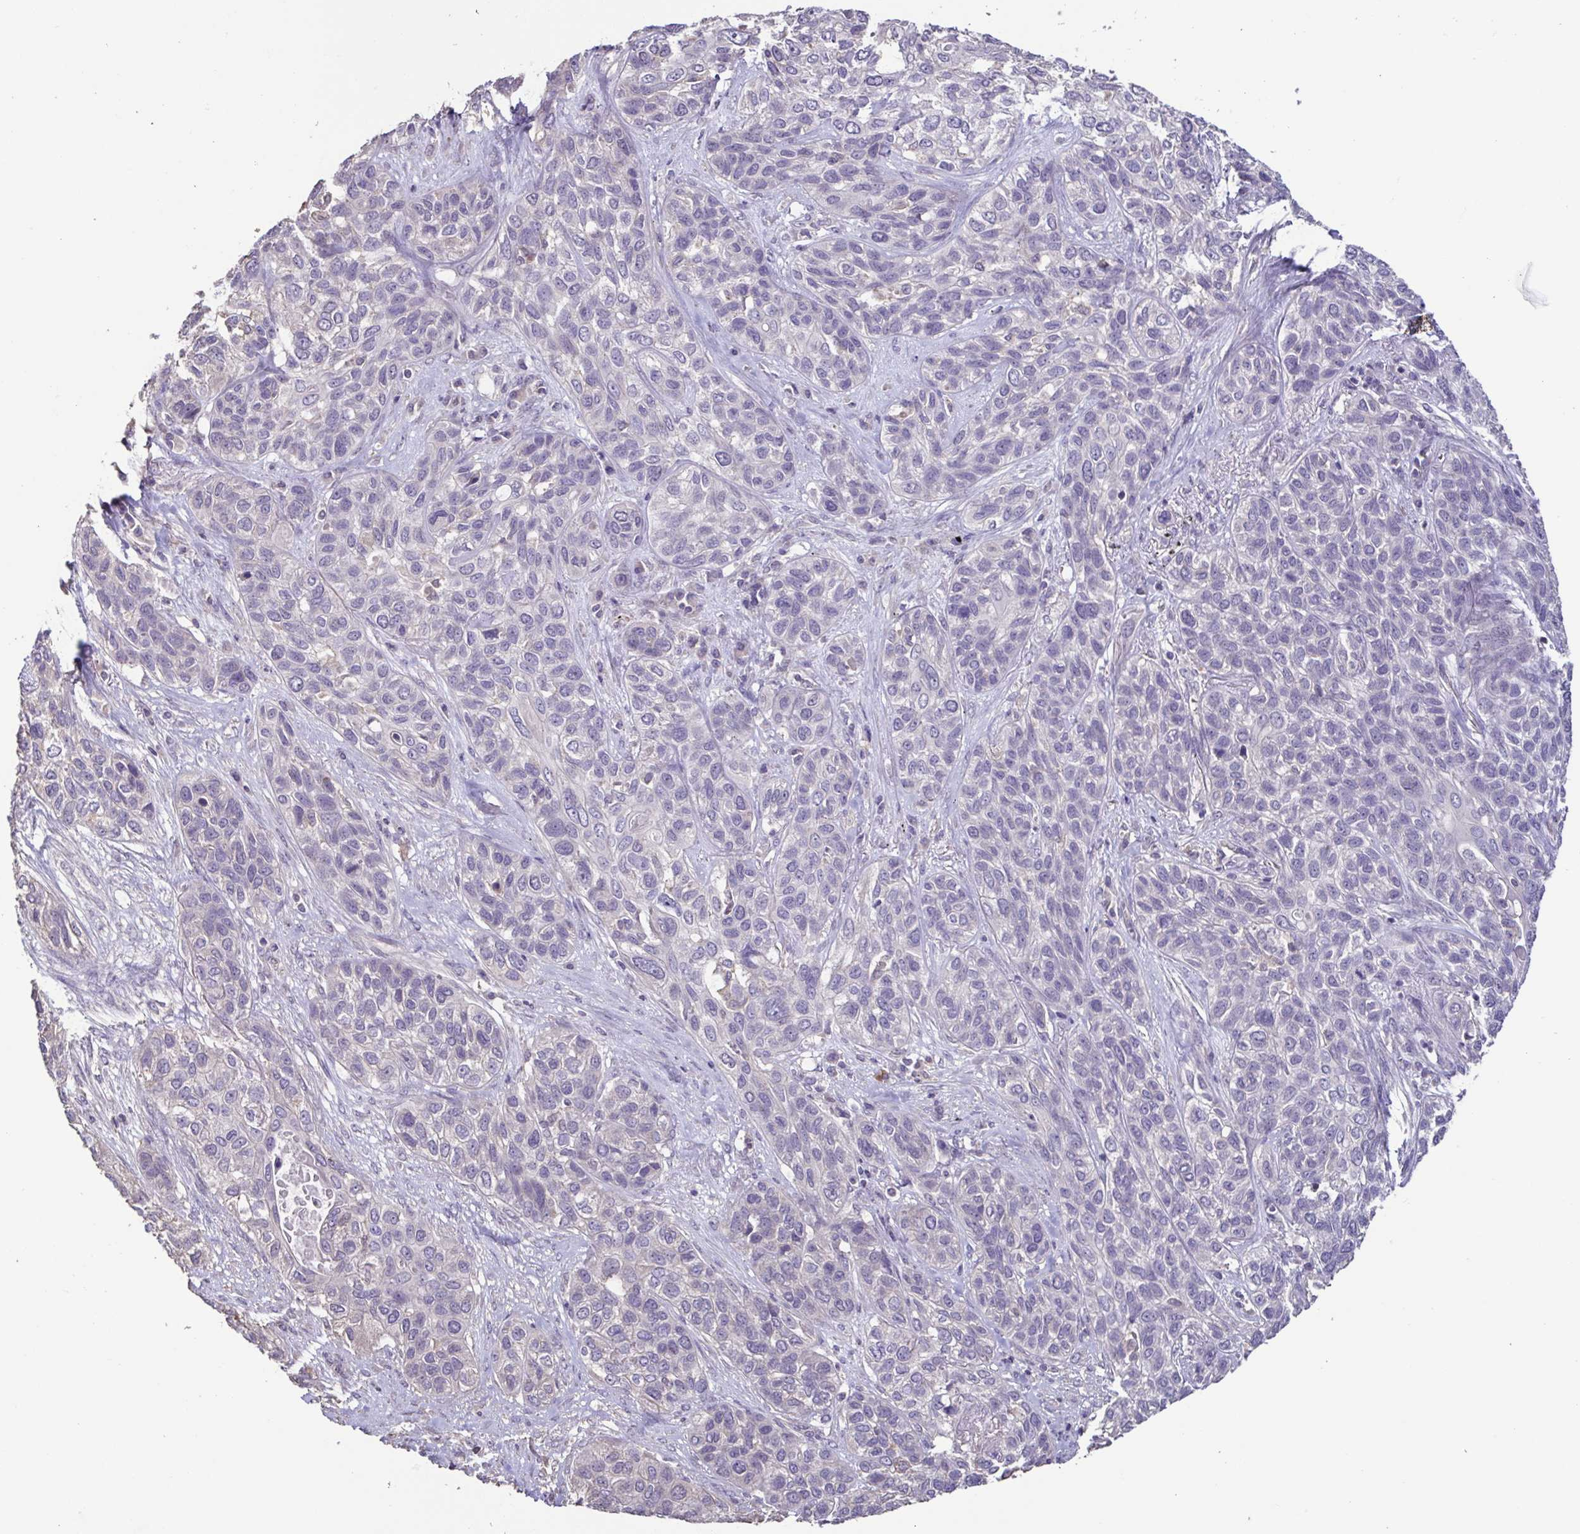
{"staining": {"intensity": "negative", "quantity": "none", "location": "none"}, "tissue": "lung cancer", "cell_type": "Tumor cells", "image_type": "cancer", "snomed": [{"axis": "morphology", "description": "Squamous cell carcinoma, NOS"}, {"axis": "topography", "description": "Lung"}], "caption": "An image of human lung cancer is negative for staining in tumor cells.", "gene": "ACTRT2", "patient": {"sex": "female", "age": 70}}